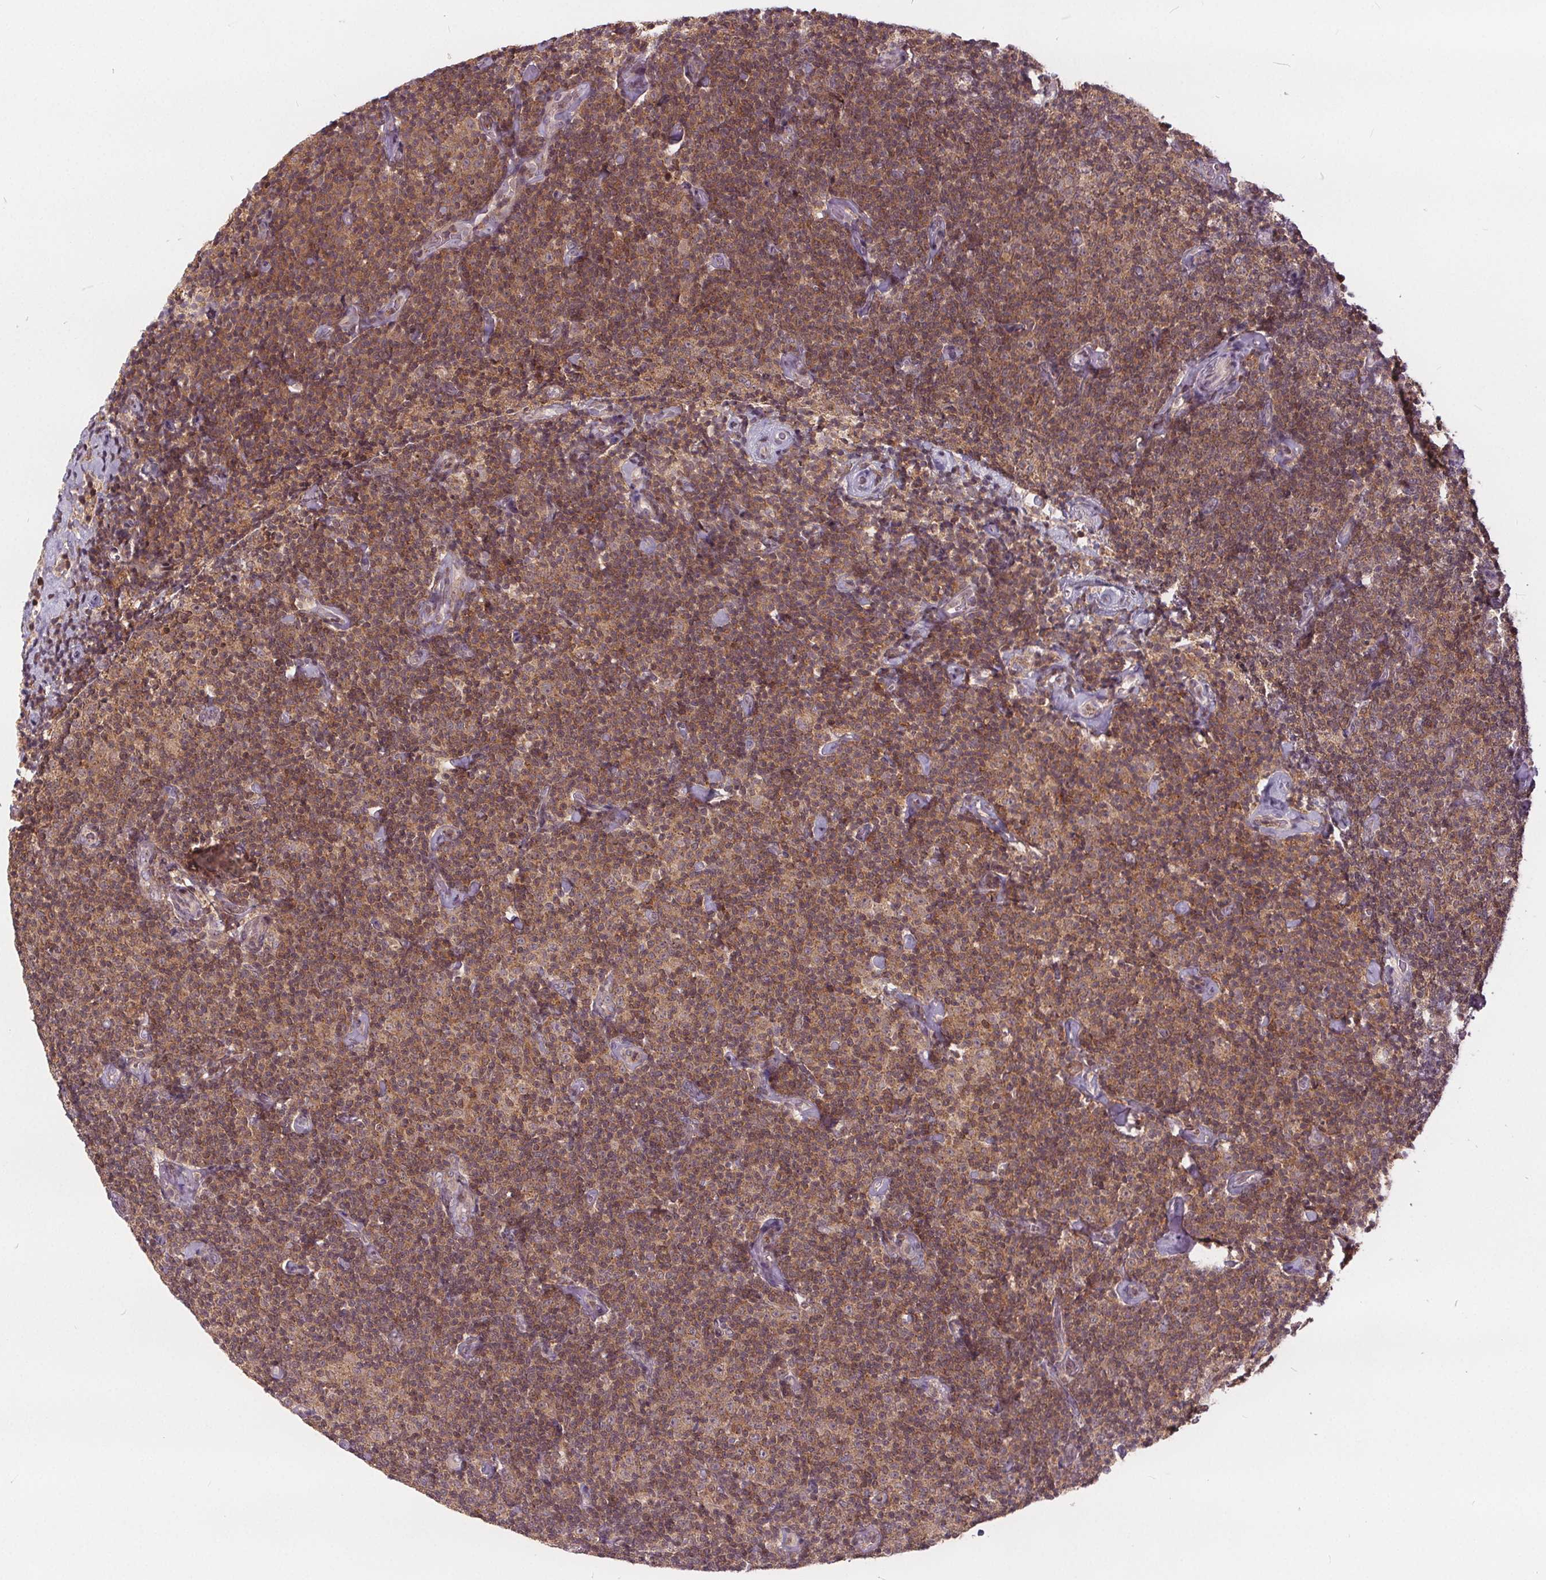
{"staining": {"intensity": "moderate", "quantity": ">75%", "location": "cytoplasmic/membranous,nuclear"}, "tissue": "lymphoma", "cell_type": "Tumor cells", "image_type": "cancer", "snomed": [{"axis": "morphology", "description": "Malignant lymphoma, non-Hodgkin's type, Low grade"}, {"axis": "topography", "description": "Lymph node"}], "caption": "Protein staining of lymphoma tissue demonstrates moderate cytoplasmic/membranous and nuclear expression in about >75% of tumor cells. (DAB (3,3'-diaminobenzidine) IHC, brown staining for protein, blue staining for nuclei).", "gene": "HIF1AN", "patient": {"sex": "male", "age": 81}}